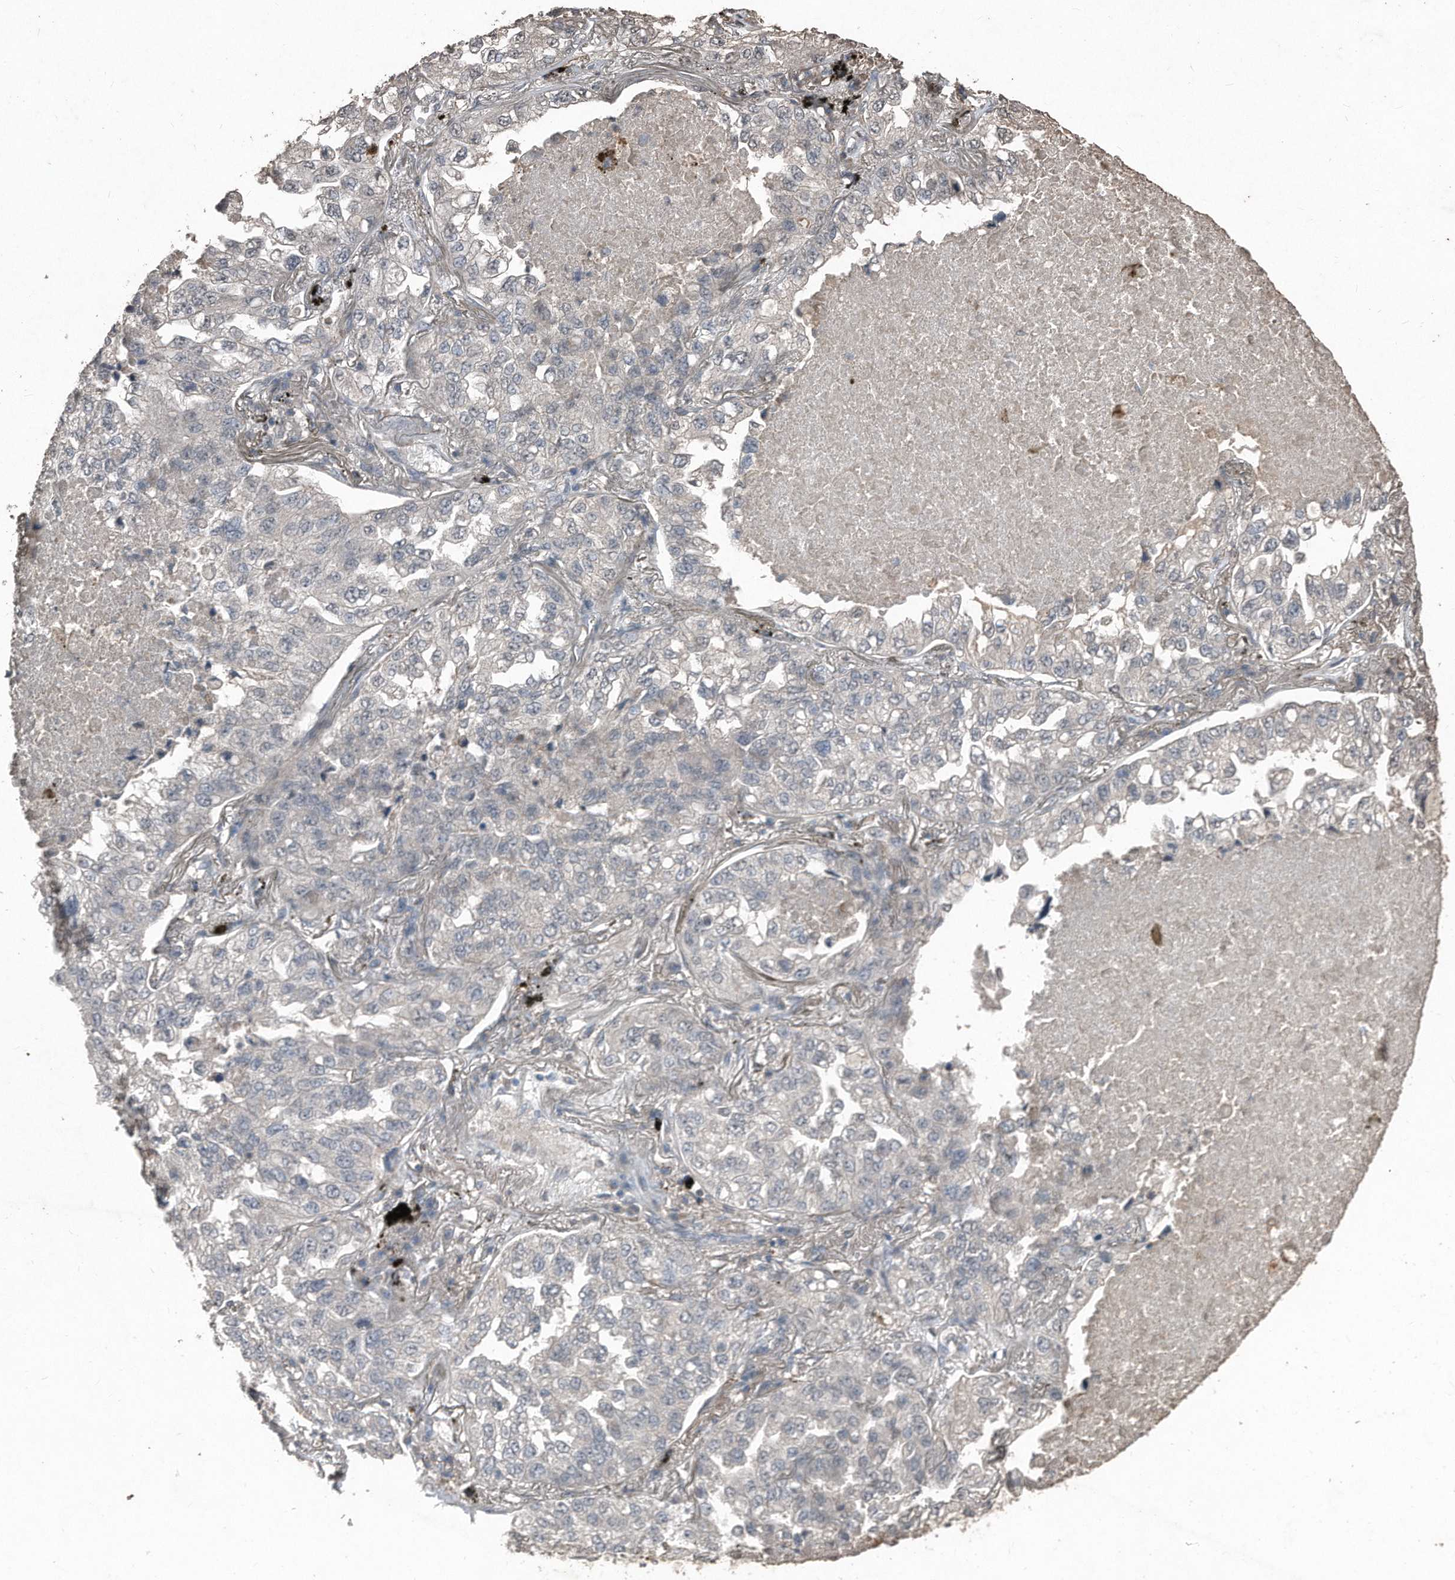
{"staining": {"intensity": "negative", "quantity": "none", "location": "none"}, "tissue": "lung cancer", "cell_type": "Tumor cells", "image_type": "cancer", "snomed": [{"axis": "morphology", "description": "Adenocarcinoma, NOS"}, {"axis": "topography", "description": "Lung"}], "caption": "This is an immunohistochemistry photomicrograph of lung cancer (adenocarcinoma). There is no expression in tumor cells.", "gene": "ANKRD10", "patient": {"sex": "male", "age": 65}}